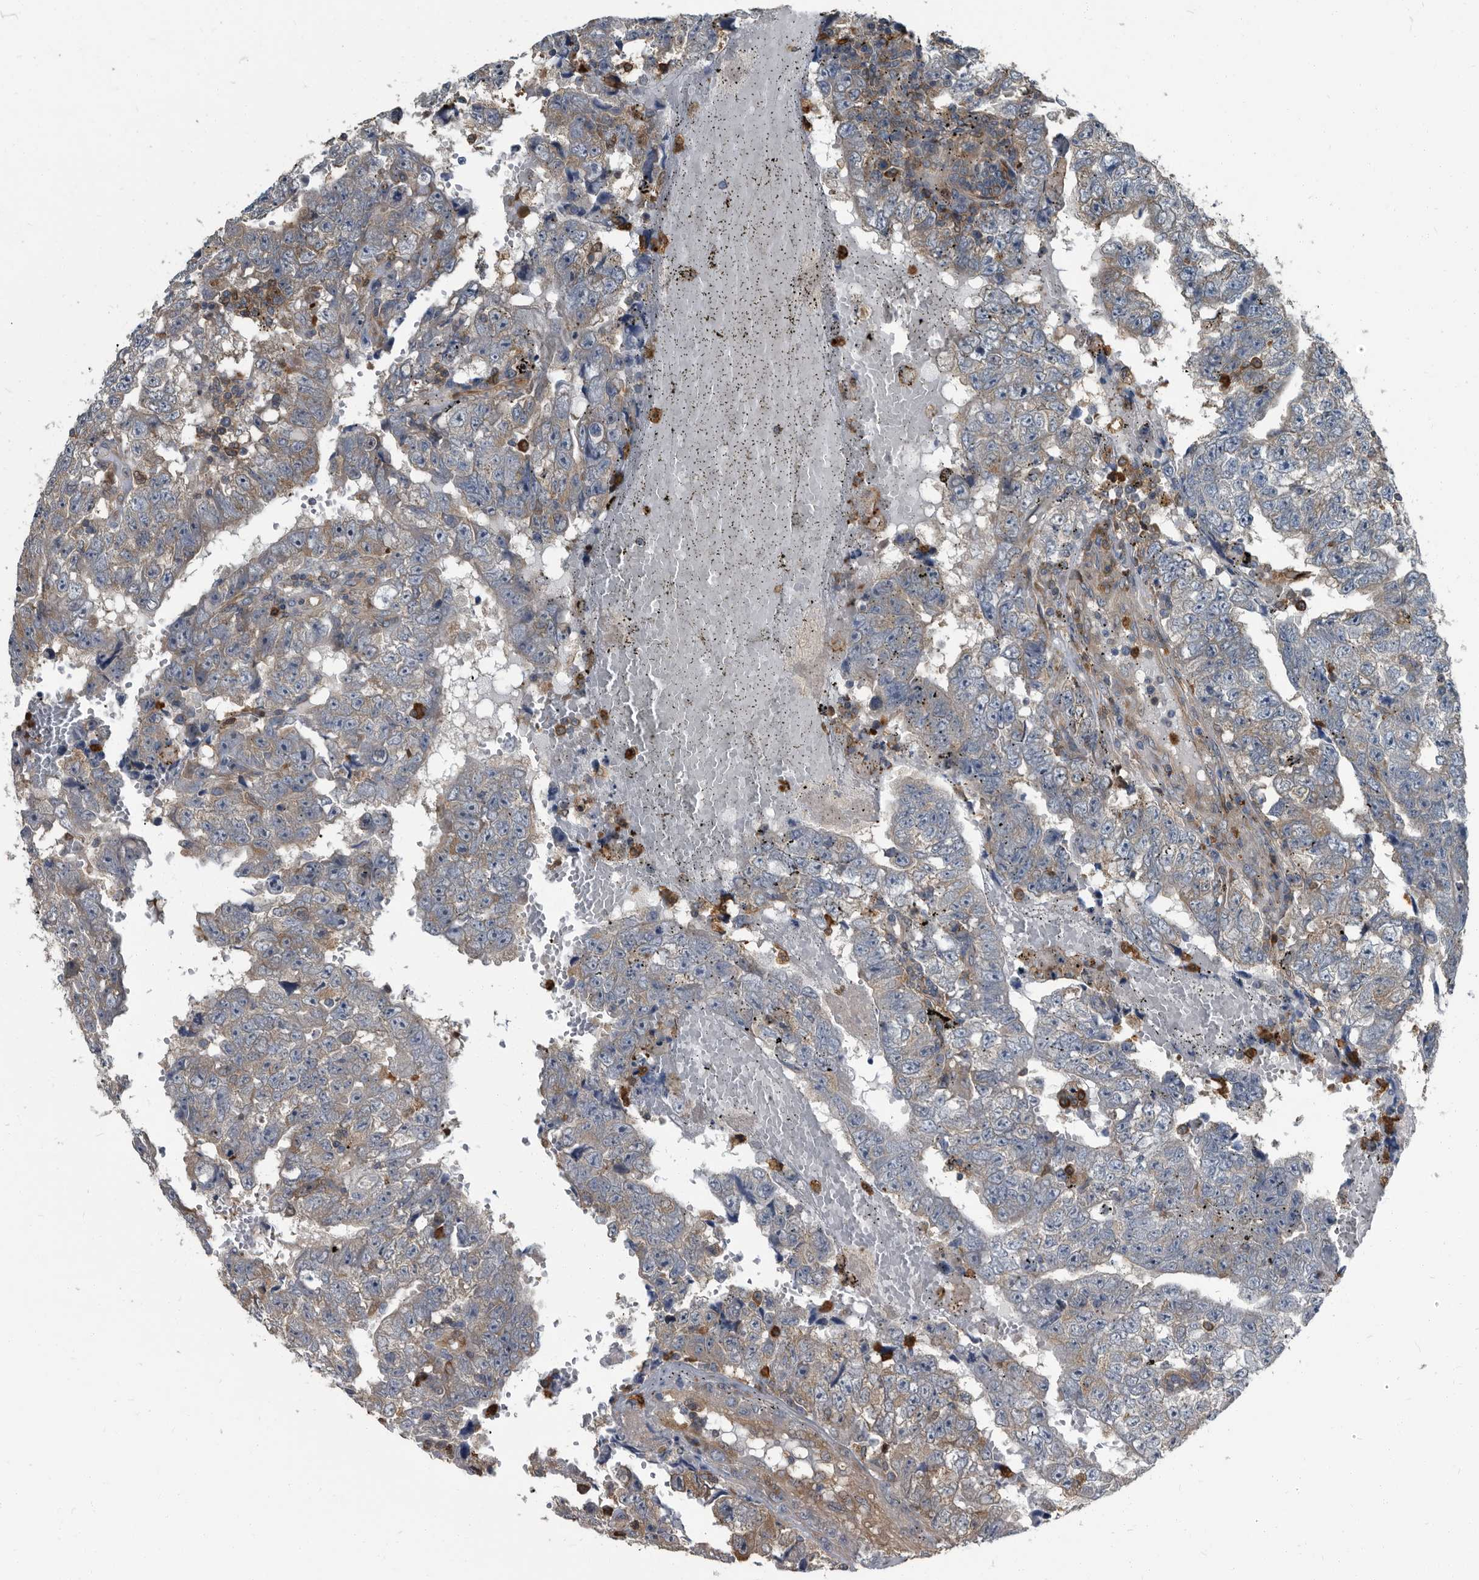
{"staining": {"intensity": "weak", "quantity": "<25%", "location": "cytoplasmic/membranous"}, "tissue": "testis cancer", "cell_type": "Tumor cells", "image_type": "cancer", "snomed": [{"axis": "morphology", "description": "Carcinoma, Embryonal, NOS"}, {"axis": "topography", "description": "Testis"}], "caption": "This is an immunohistochemistry micrograph of human testis cancer. There is no staining in tumor cells.", "gene": "CDV3", "patient": {"sex": "male", "age": 25}}